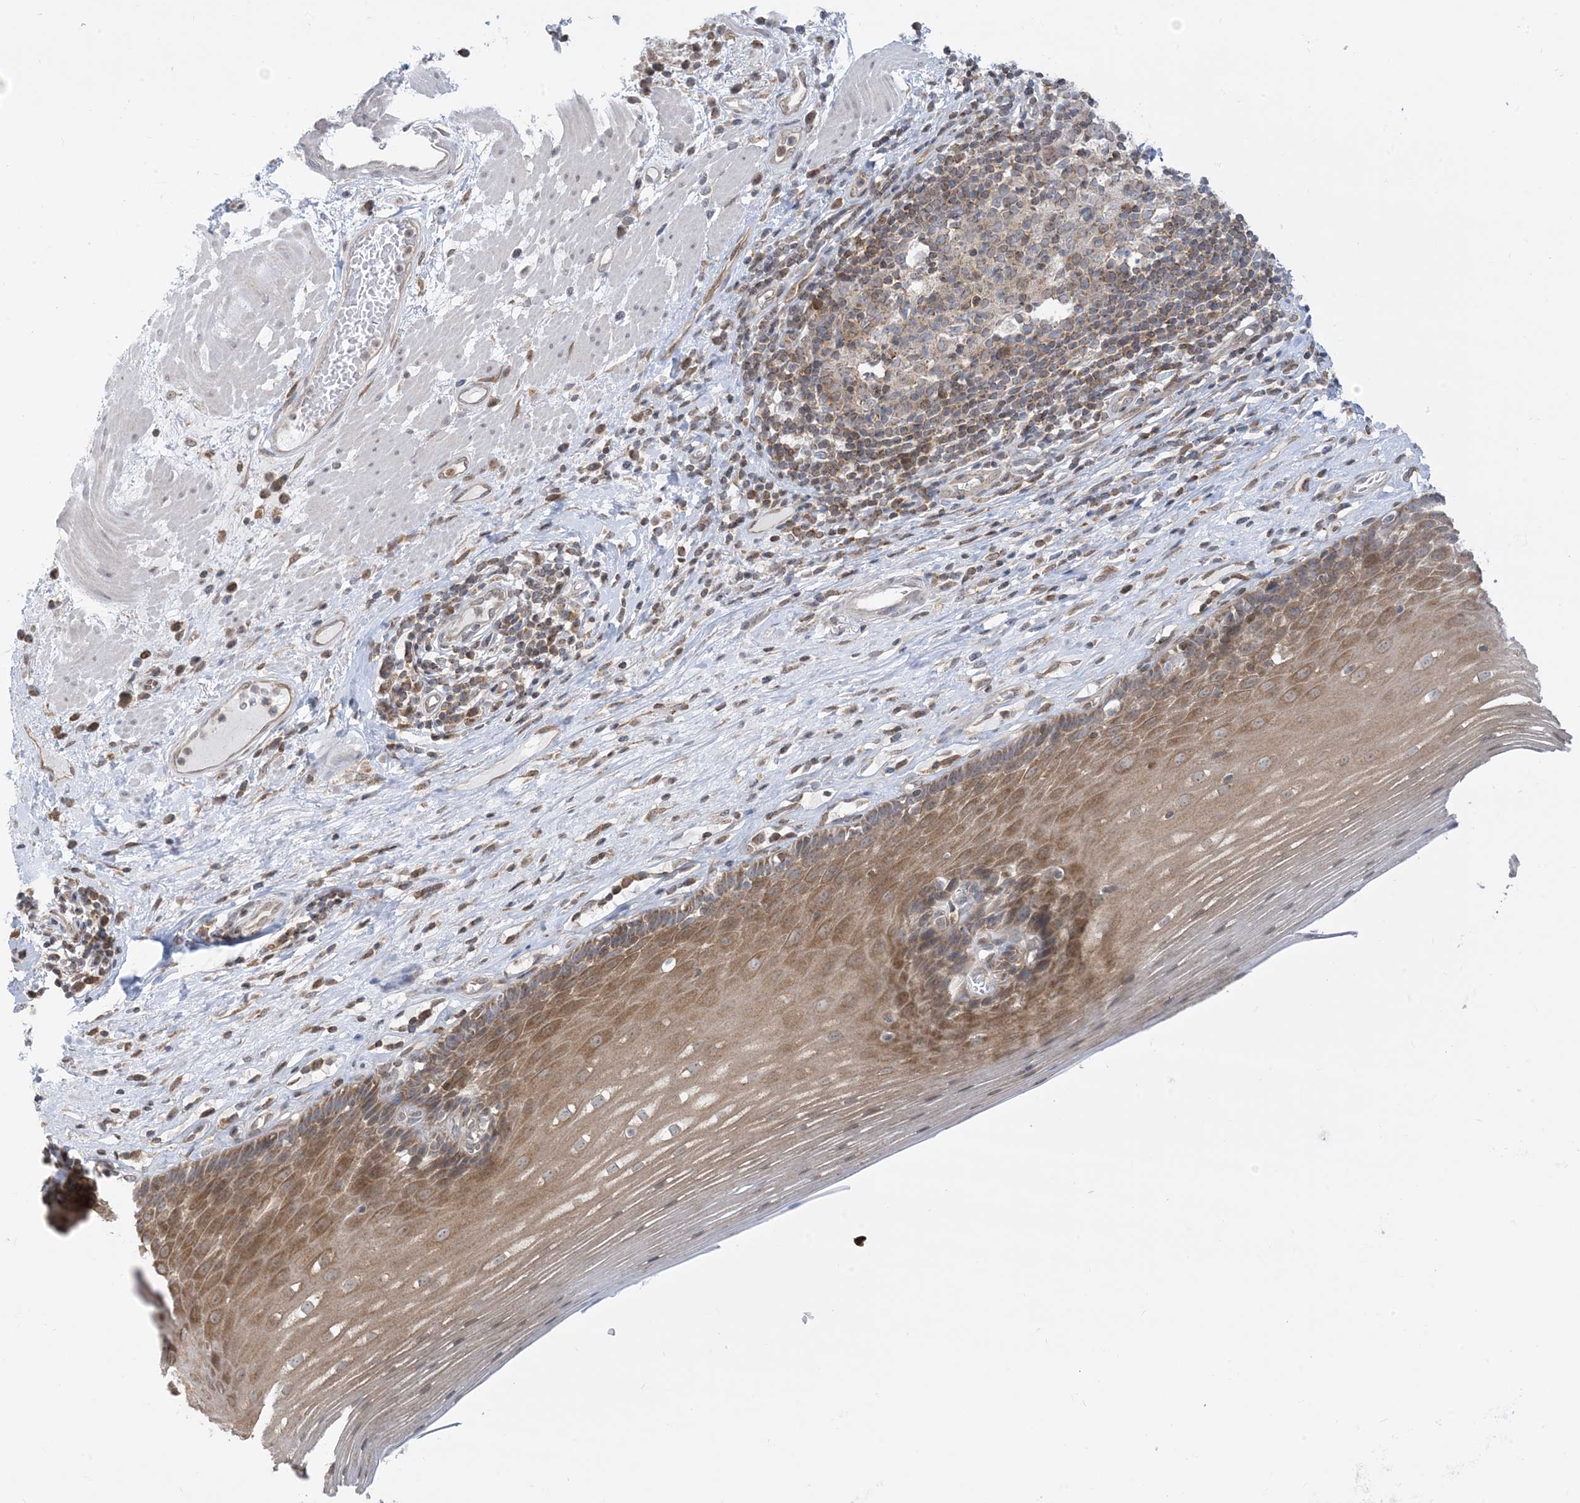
{"staining": {"intensity": "moderate", "quantity": ">75%", "location": "cytoplasmic/membranous,nuclear"}, "tissue": "esophagus", "cell_type": "Squamous epithelial cells", "image_type": "normal", "snomed": [{"axis": "morphology", "description": "Normal tissue, NOS"}, {"axis": "topography", "description": "Esophagus"}], "caption": "This photomicrograph demonstrates immunohistochemistry staining of unremarkable esophagus, with medium moderate cytoplasmic/membranous,nuclear expression in approximately >75% of squamous epithelial cells.", "gene": "CASP4", "patient": {"sex": "male", "age": 62}}